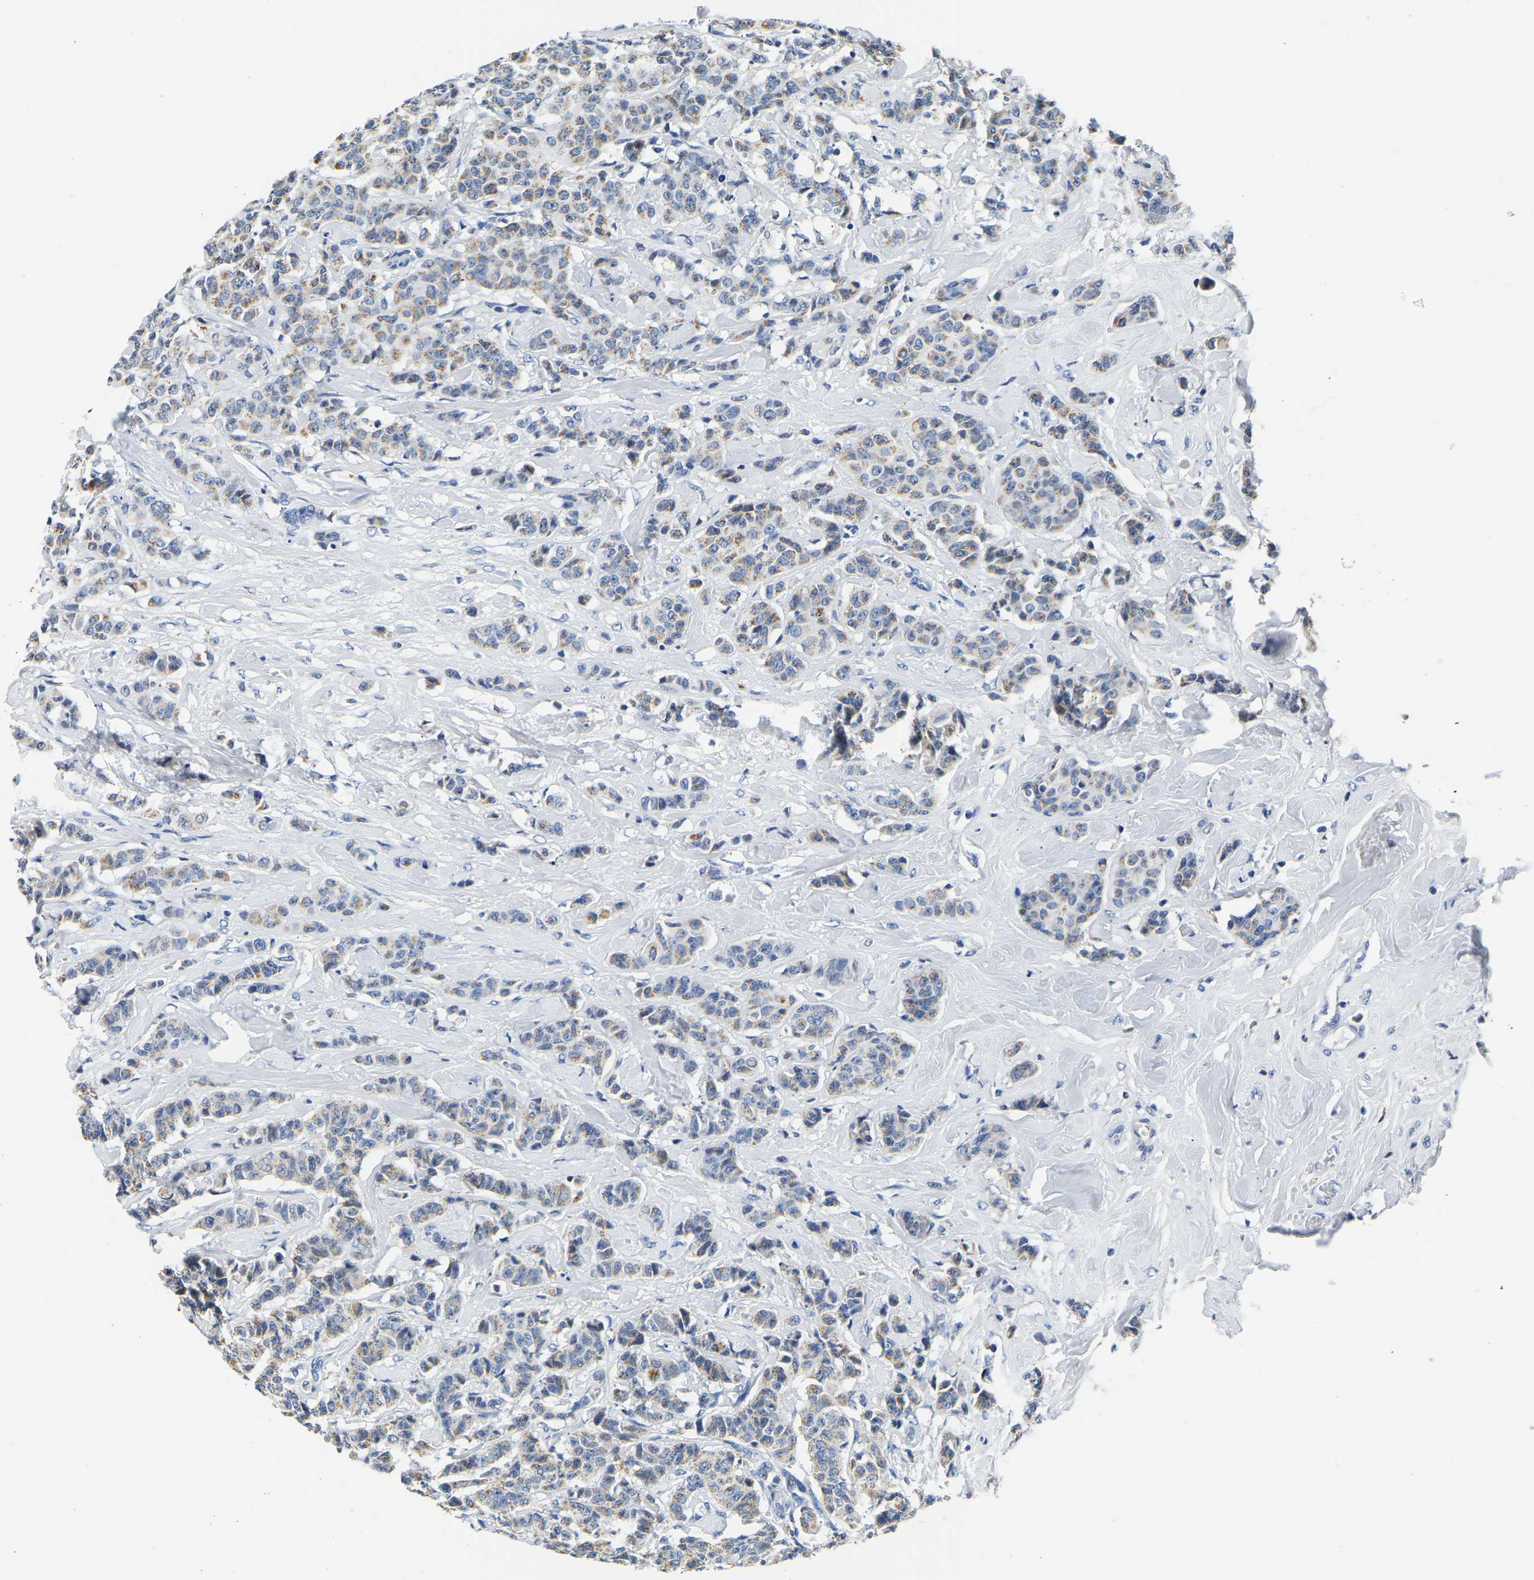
{"staining": {"intensity": "weak", "quantity": "25%-75%", "location": "cytoplasmic/membranous"}, "tissue": "breast cancer", "cell_type": "Tumor cells", "image_type": "cancer", "snomed": [{"axis": "morphology", "description": "Normal tissue, NOS"}, {"axis": "morphology", "description": "Duct carcinoma"}, {"axis": "topography", "description": "Breast"}], "caption": "Immunohistochemical staining of breast cancer displays weak cytoplasmic/membranous protein expression in approximately 25%-75% of tumor cells. (IHC, brightfield microscopy, high magnification).", "gene": "PCK2", "patient": {"sex": "female", "age": 40}}